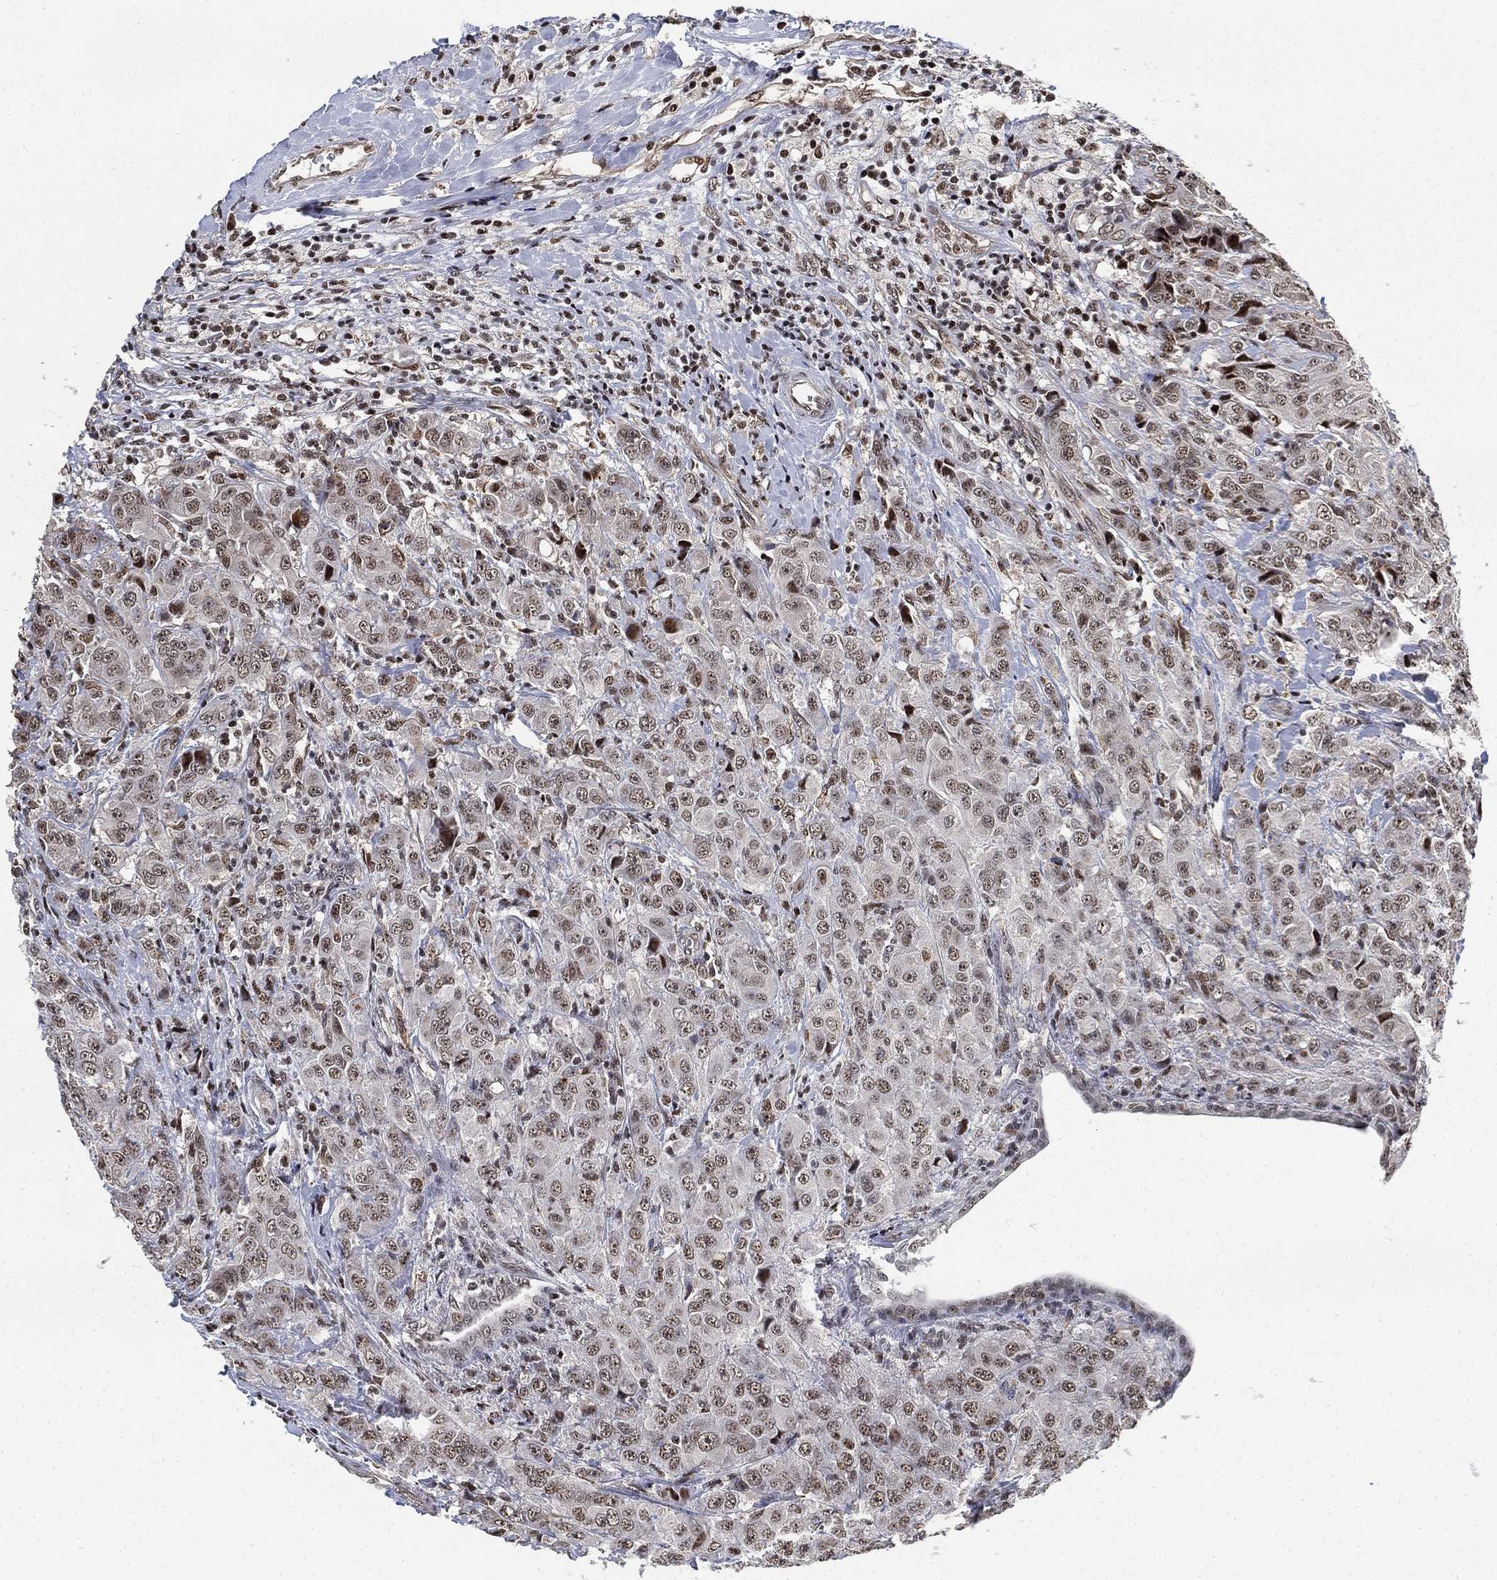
{"staining": {"intensity": "moderate", "quantity": "25%-75%", "location": "nuclear"}, "tissue": "breast cancer", "cell_type": "Tumor cells", "image_type": "cancer", "snomed": [{"axis": "morphology", "description": "Duct carcinoma"}, {"axis": "topography", "description": "Breast"}], "caption": "Moderate nuclear positivity is present in about 25%-75% of tumor cells in breast cancer.", "gene": "ZSCAN30", "patient": {"sex": "female", "age": 43}}